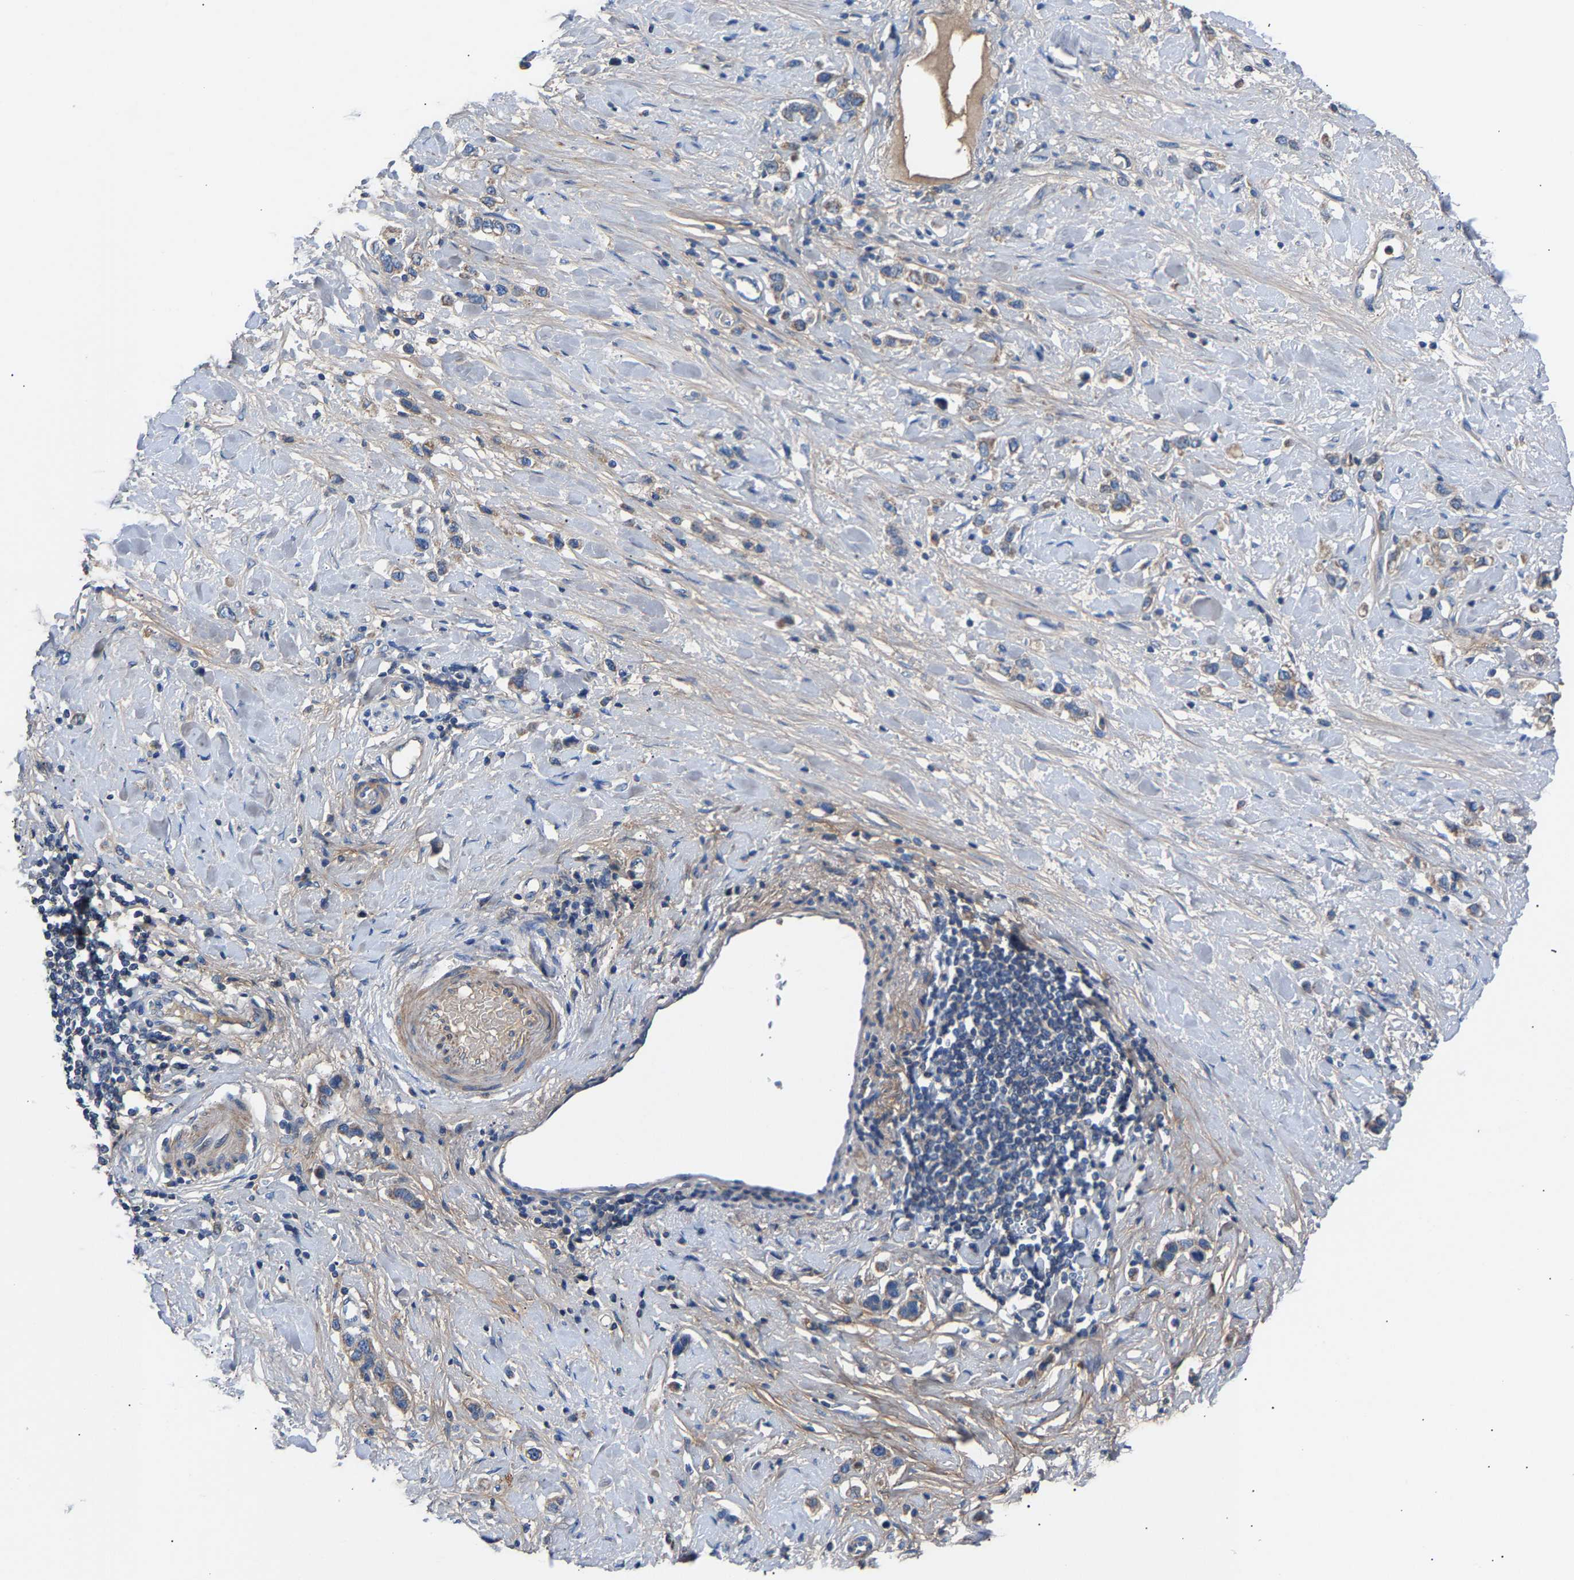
{"staining": {"intensity": "negative", "quantity": "none", "location": "none"}, "tissue": "stomach cancer", "cell_type": "Tumor cells", "image_type": "cancer", "snomed": [{"axis": "morphology", "description": "Adenocarcinoma, NOS"}, {"axis": "topography", "description": "Stomach"}], "caption": "This is a image of immunohistochemistry staining of stomach adenocarcinoma, which shows no staining in tumor cells.", "gene": "CCDC171", "patient": {"sex": "female", "age": 65}}